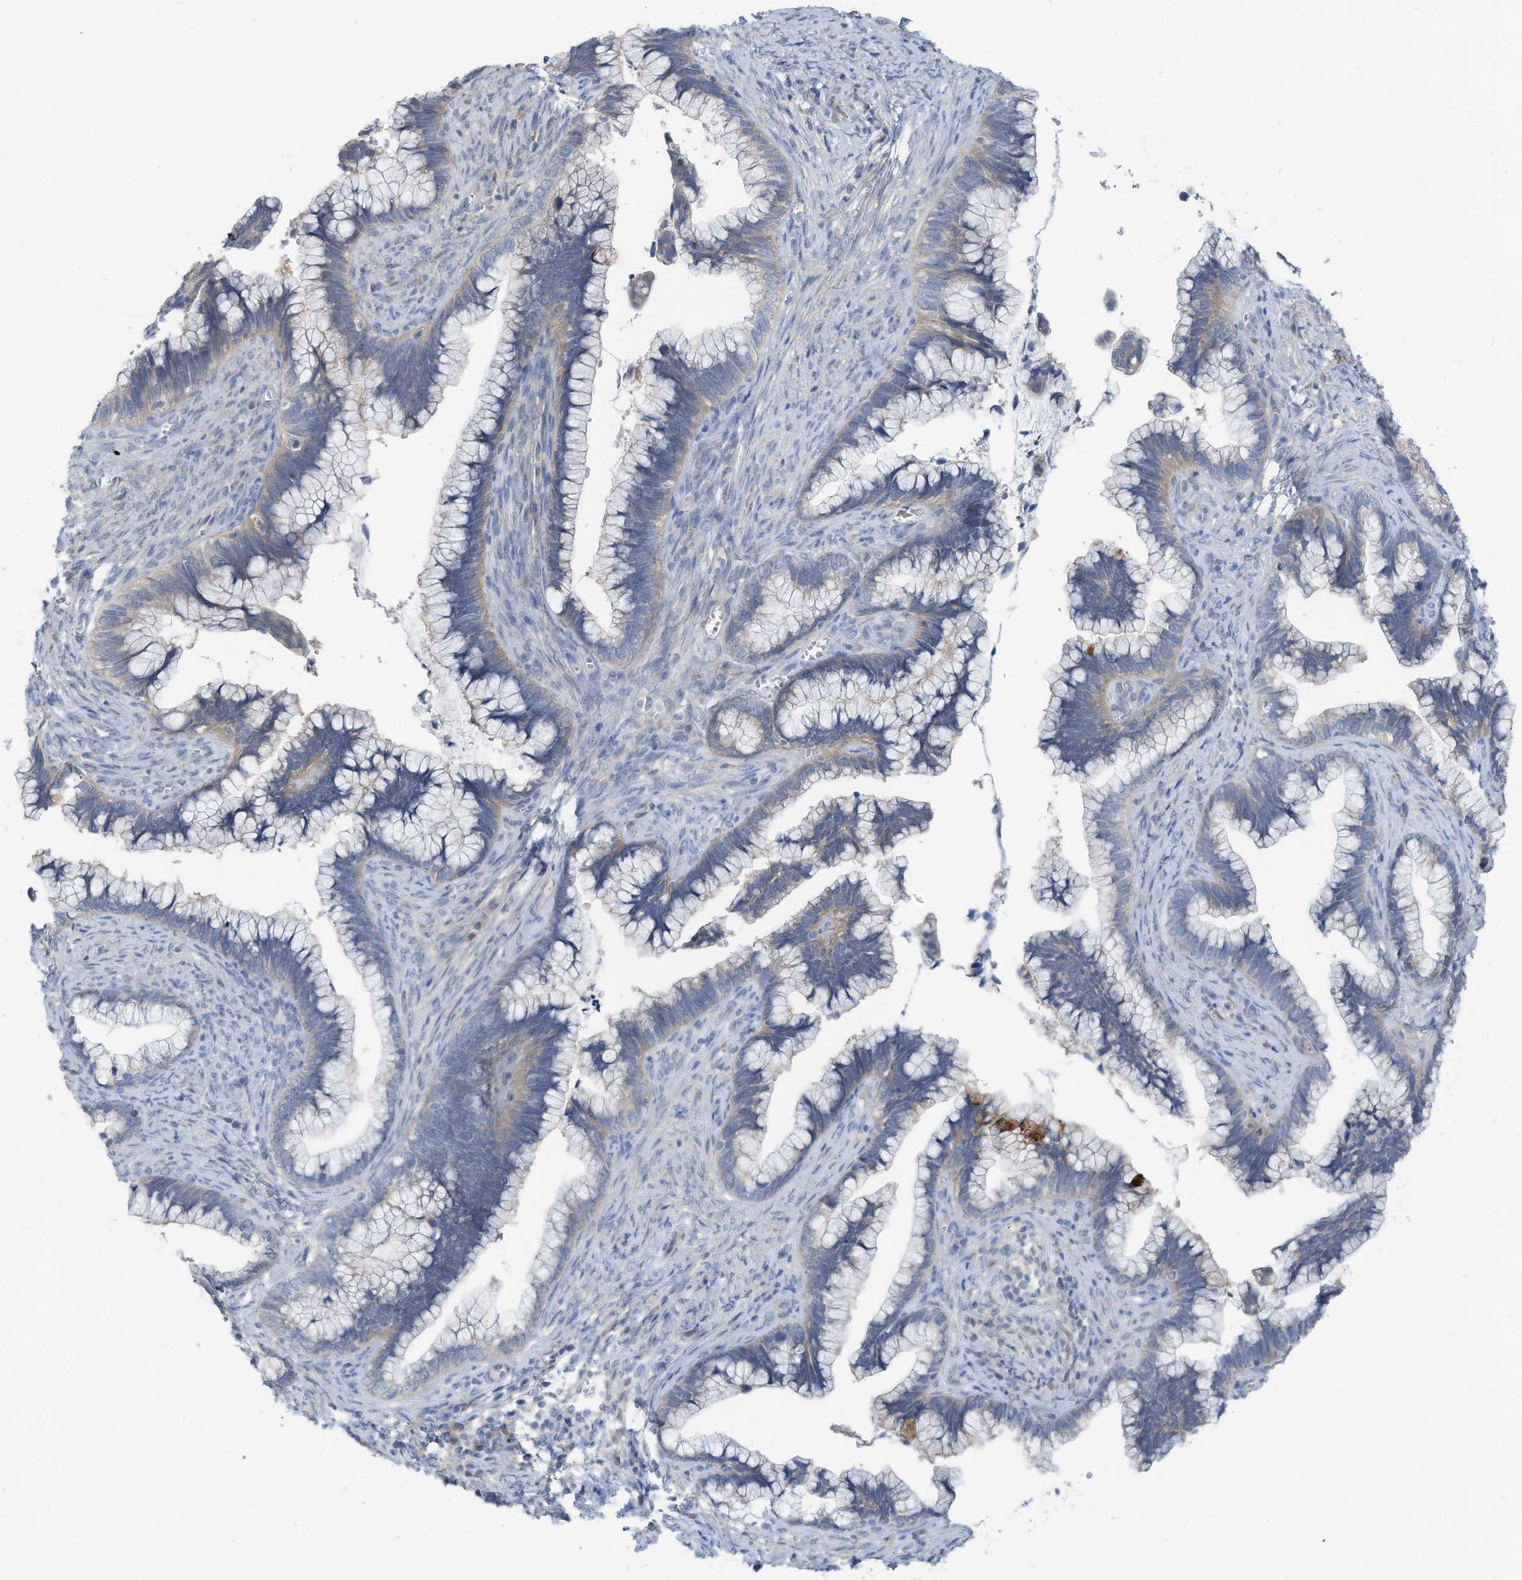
{"staining": {"intensity": "weak", "quantity": "<25%", "location": "cytoplasmic/membranous"}, "tissue": "cervical cancer", "cell_type": "Tumor cells", "image_type": "cancer", "snomed": [{"axis": "morphology", "description": "Adenocarcinoma, NOS"}, {"axis": "topography", "description": "Cervix"}], "caption": "High magnification brightfield microscopy of cervical cancer stained with DAB (brown) and counterstained with hematoxylin (blue): tumor cells show no significant staining.", "gene": "LDAH", "patient": {"sex": "female", "age": 44}}